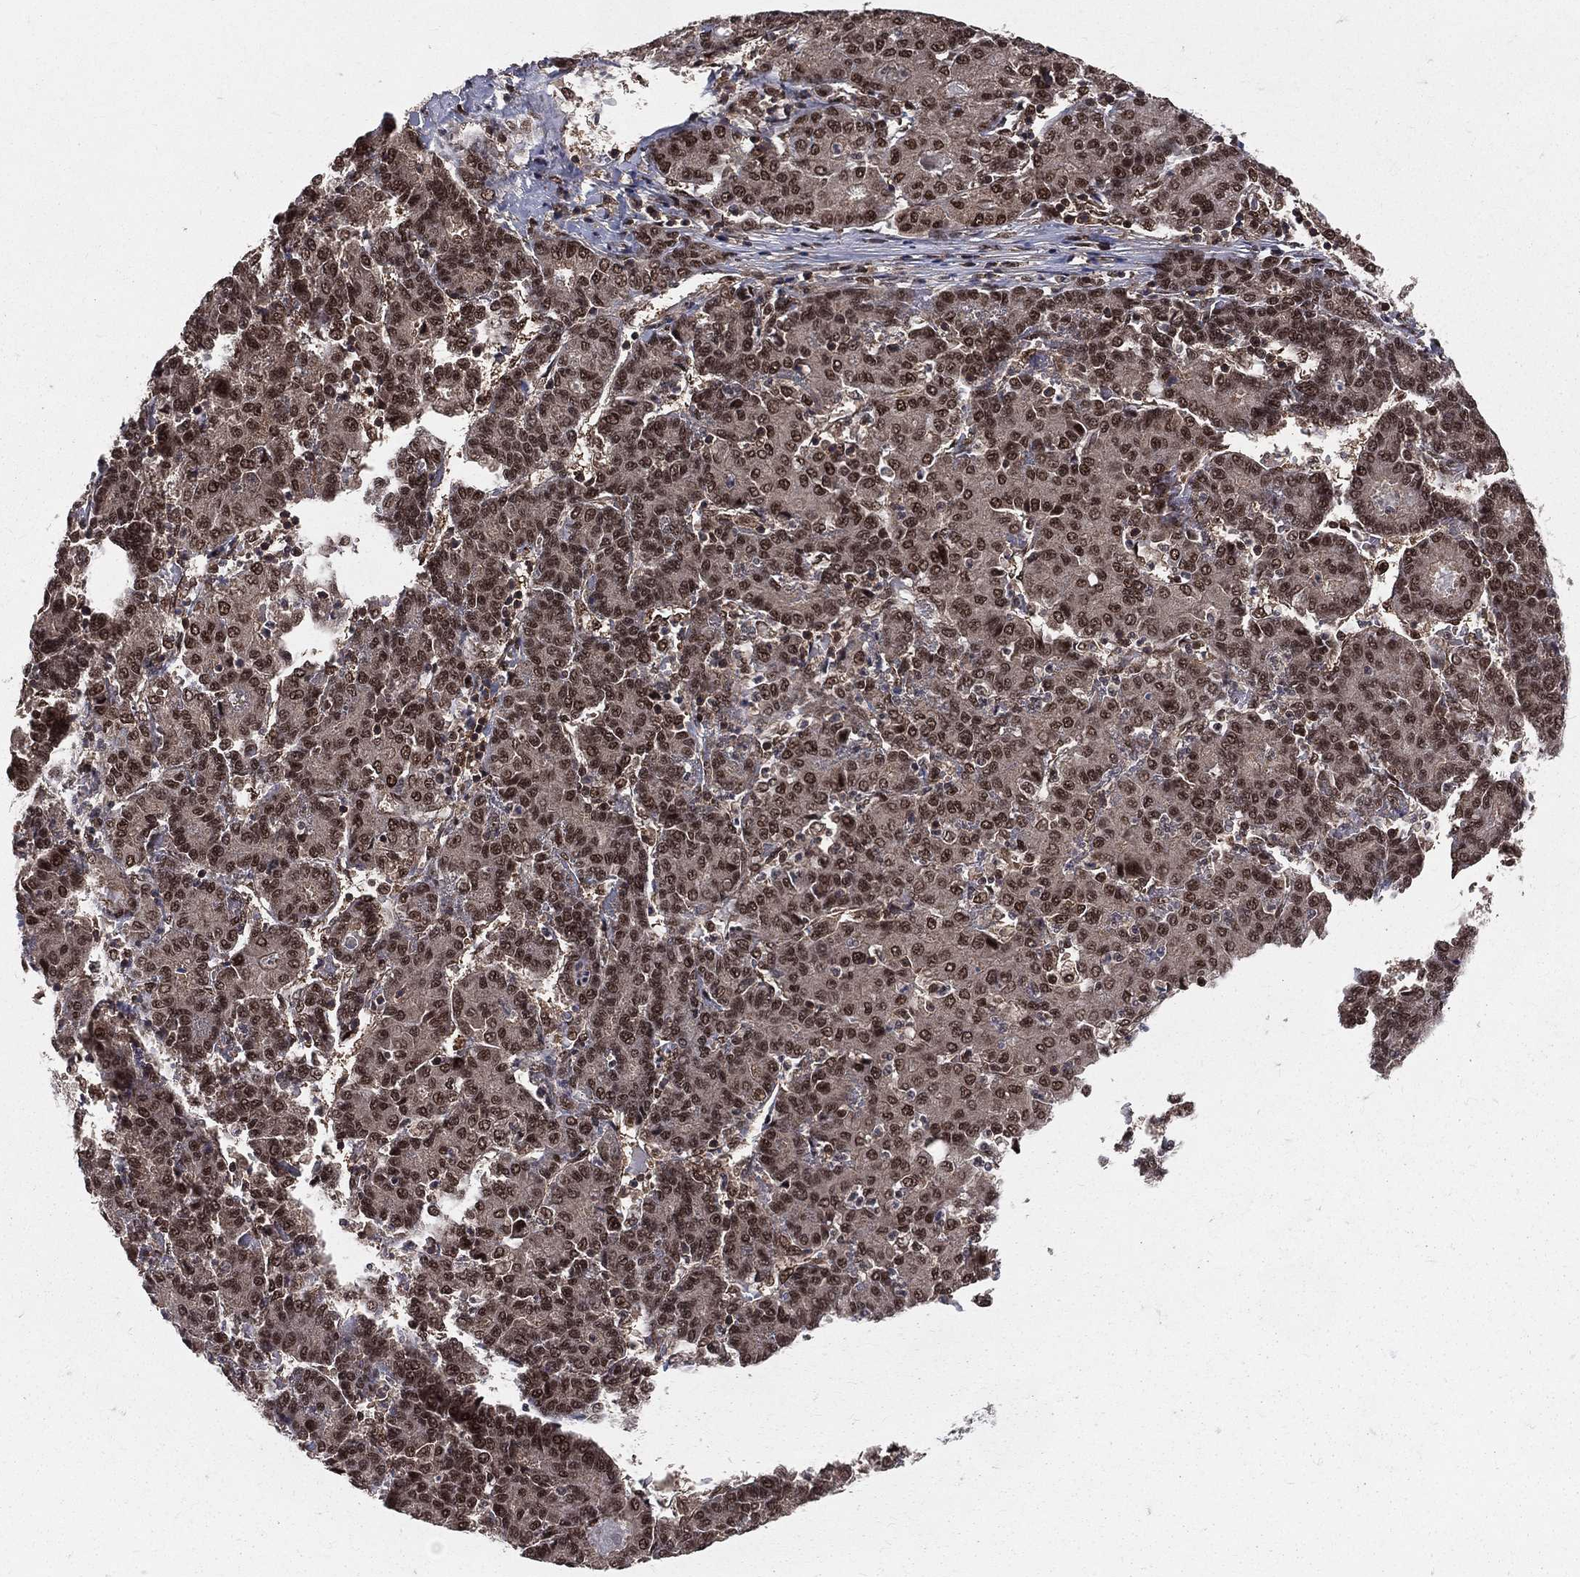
{"staining": {"intensity": "strong", "quantity": ">75%", "location": "nuclear"}, "tissue": "liver cancer", "cell_type": "Tumor cells", "image_type": "cancer", "snomed": [{"axis": "morphology", "description": "Carcinoma, Hepatocellular, NOS"}, {"axis": "topography", "description": "Liver"}], "caption": "Liver cancer (hepatocellular carcinoma) tissue demonstrates strong nuclear positivity in about >75% of tumor cells, visualized by immunohistochemistry. The staining is performed using DAB (3,3'-diaminobenzidine) brown chromogen to label protein expression. The nuclei are counter-stained blue using hematoxylin.", "gene": "COPS4", "patient": {"sex": "male", "age": 65}}